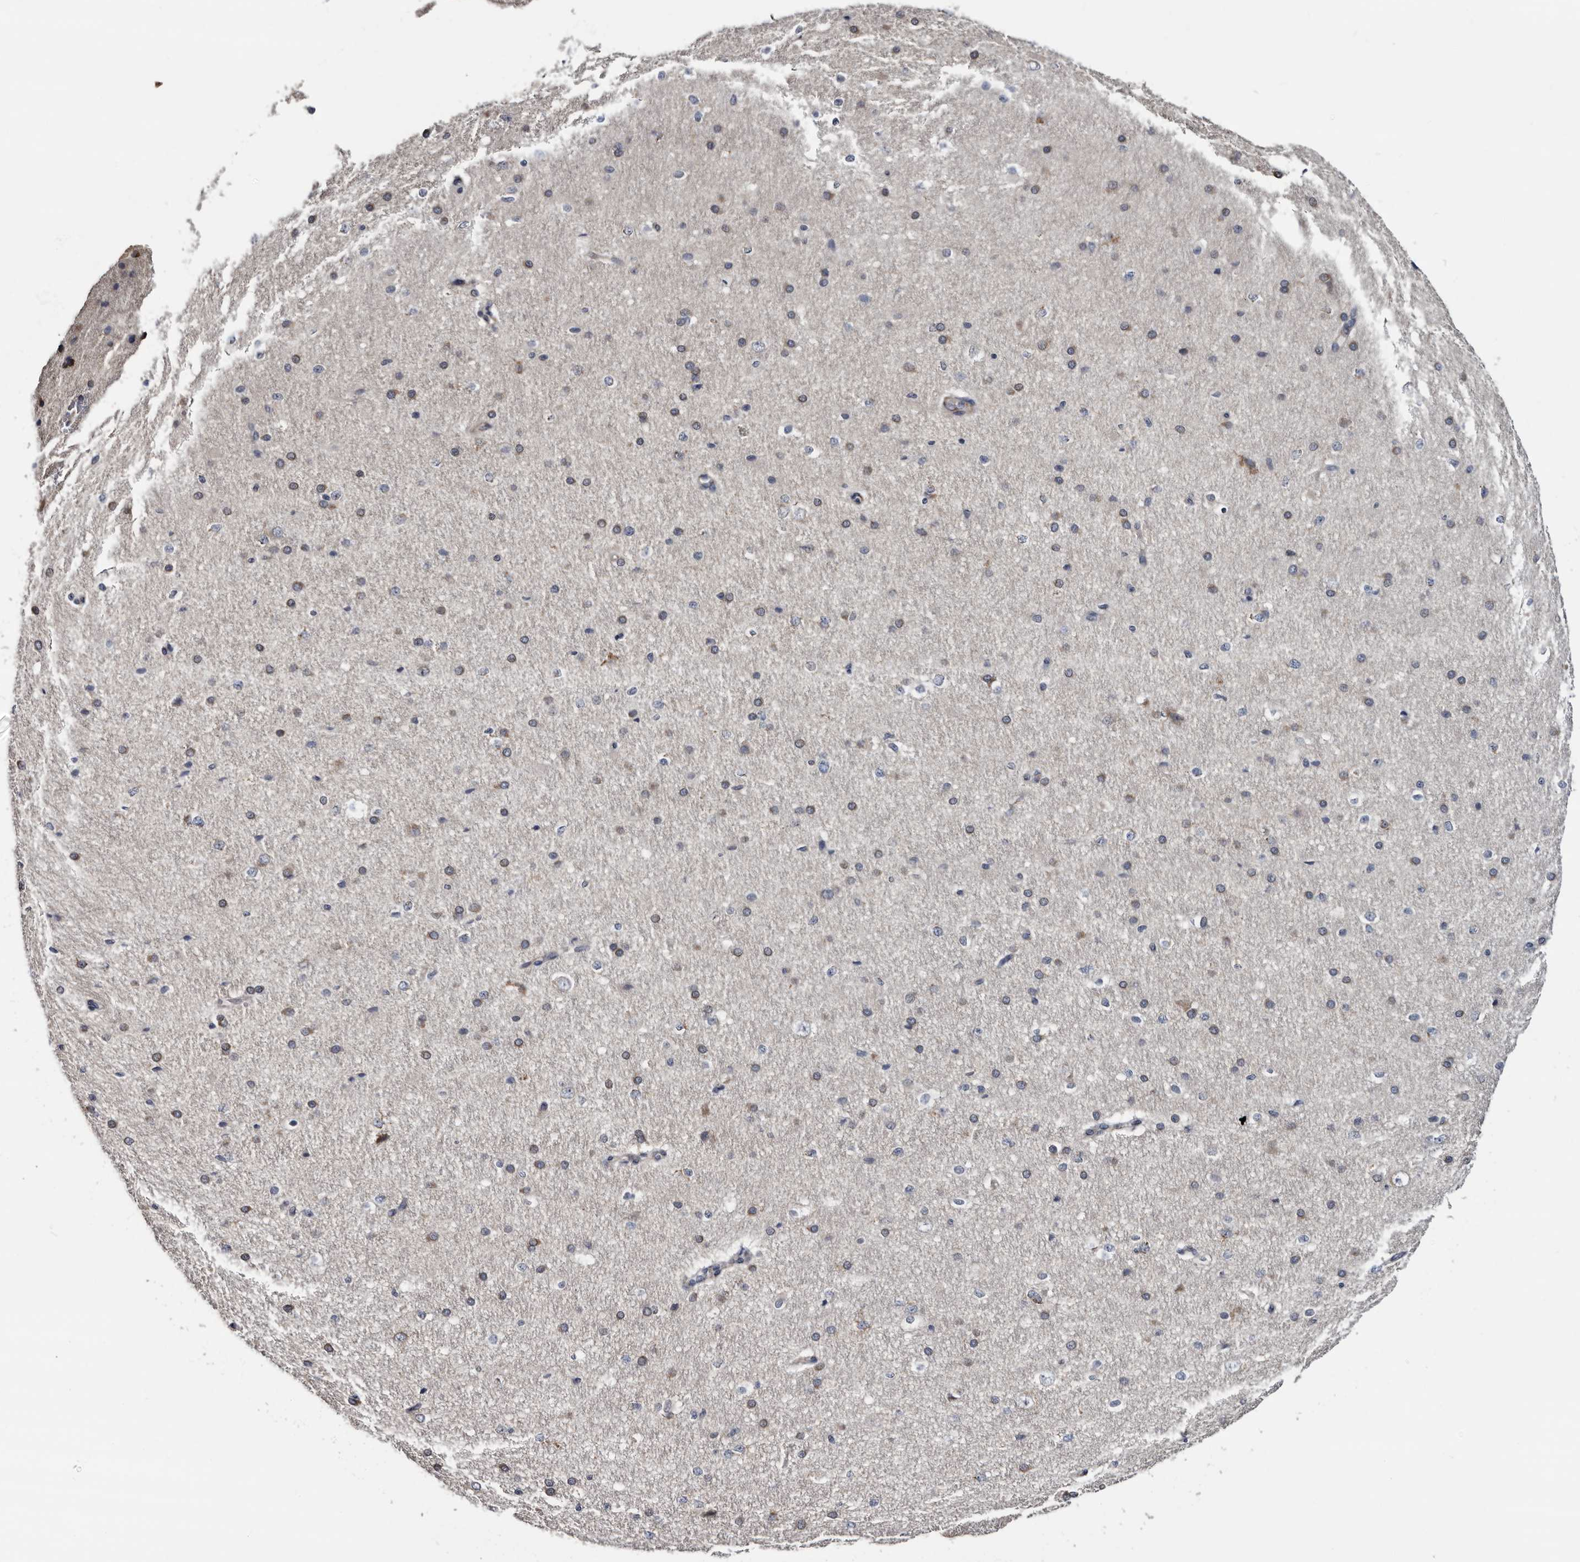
{"staining": {"intensity": "negative", "quantity": "none", "location": "none"}, "tissue": "cerebral cortex", "cell_type": "Endothelial cells", "image_type": "normal", "snomed": [{"axis": "morphology", "description": "Normal tissue, NOS"}, {"axis": "morphology", "description": "Developmental malformation"}, {"axis": "topography", "description": "Cerebral cortex"}], "caption": "Immunohistochemistry (IHC) of benign cerebral cortex reveals no expression in endothelial cells. (Immunohistochemistry (IHC), brightfield microscopy, high magnification).", "gene": "ARMCX2", "patient": {"sex": "female", "age": 30}}